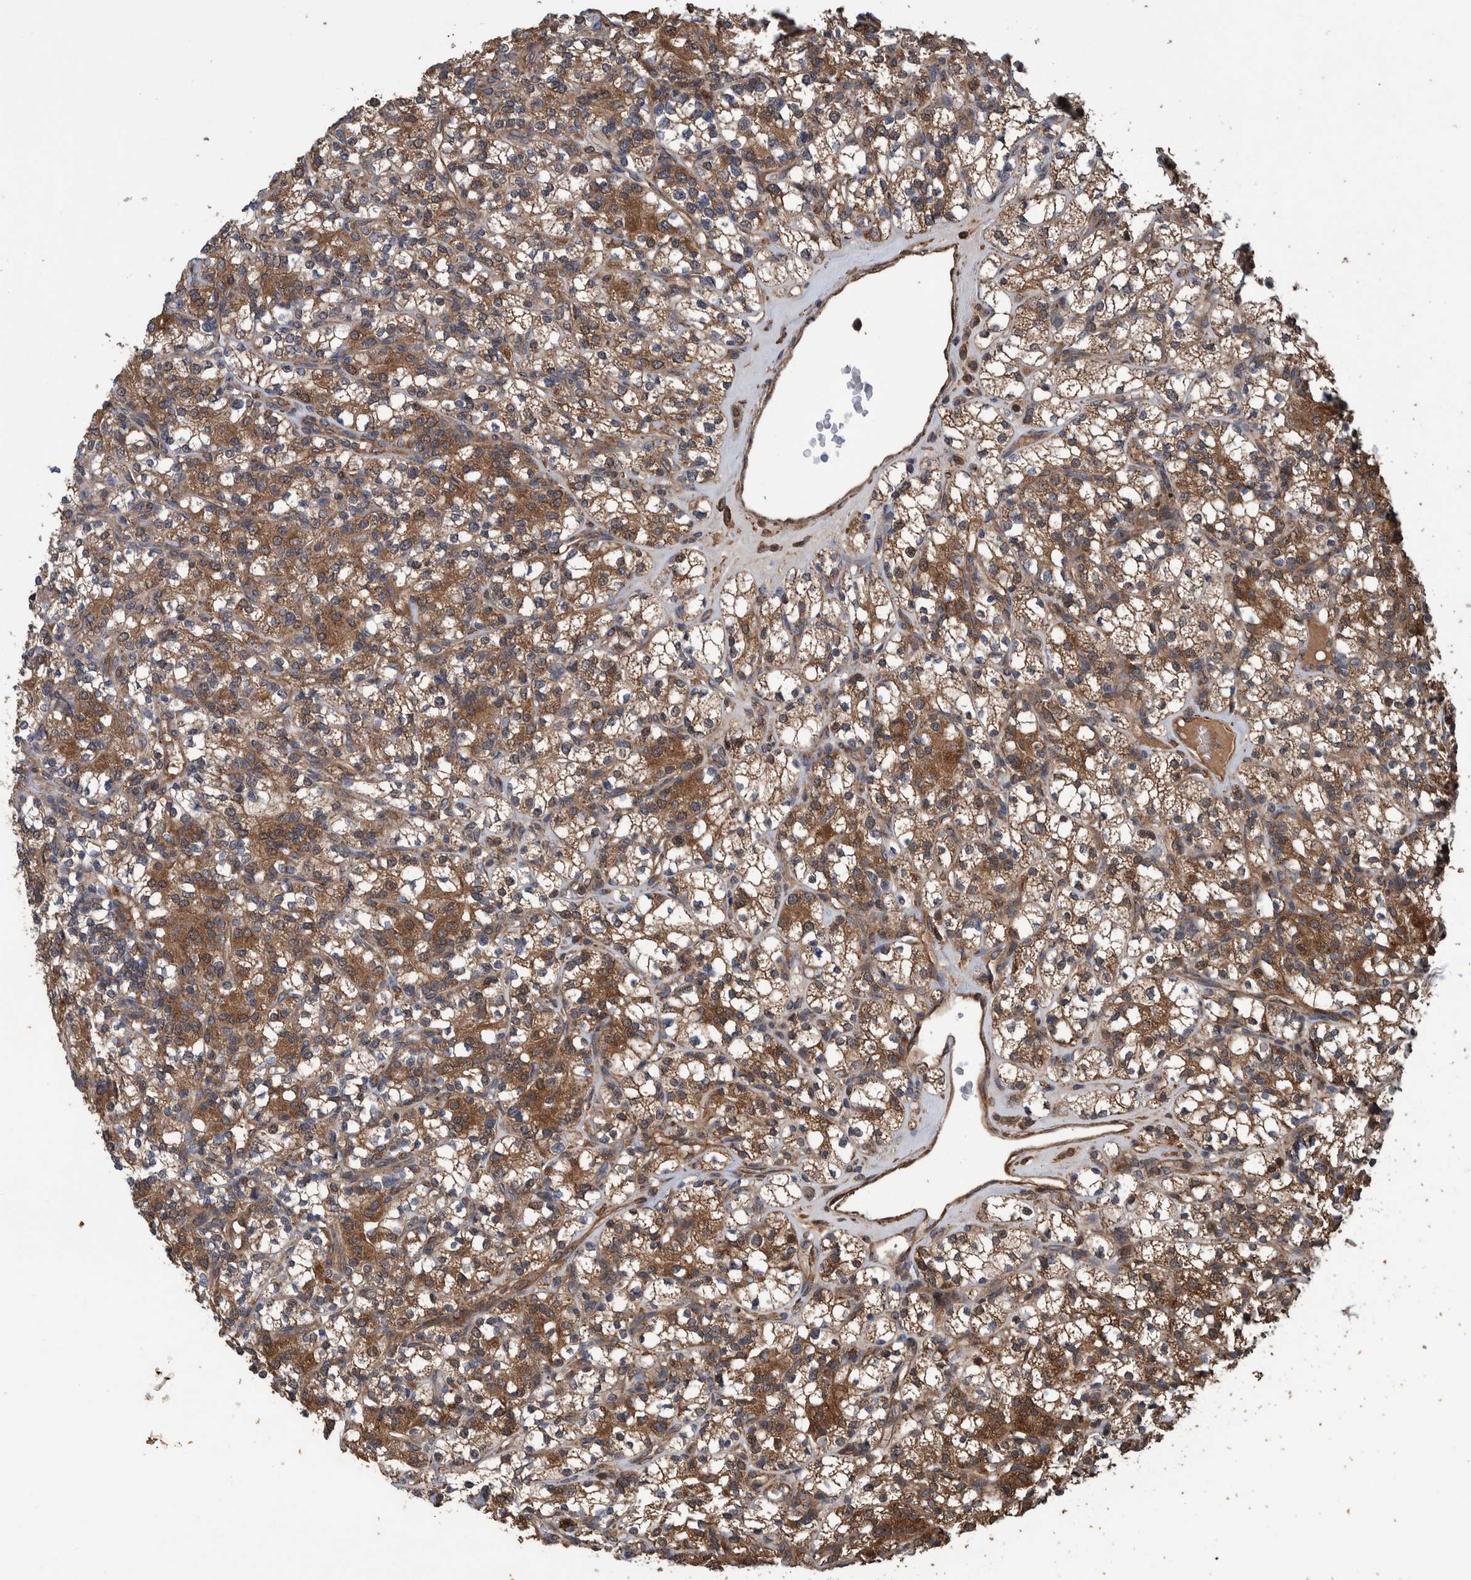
{"staining": {"intensity": "moderate", "quantity": ">75%", "location": "cytoplasmic/membranous"}, "tissue": "renal cancer", "cell_type": "Tumor cells", "image_type": "cancer", "snomed": [{"axis": "morphology", "description": "Adenocarcinoma, NOS"}, {"axis": "topography", "description": "Kidney"}], "caption": "Immunohistochemical staining of human renal adenocarcinoma demonstrates medium levels of moderate cytoplasmic/membranous staining in about >75% of tumor cells.", "gene": "TRIM16", "patient": {"sex": "male", "age": 77}}